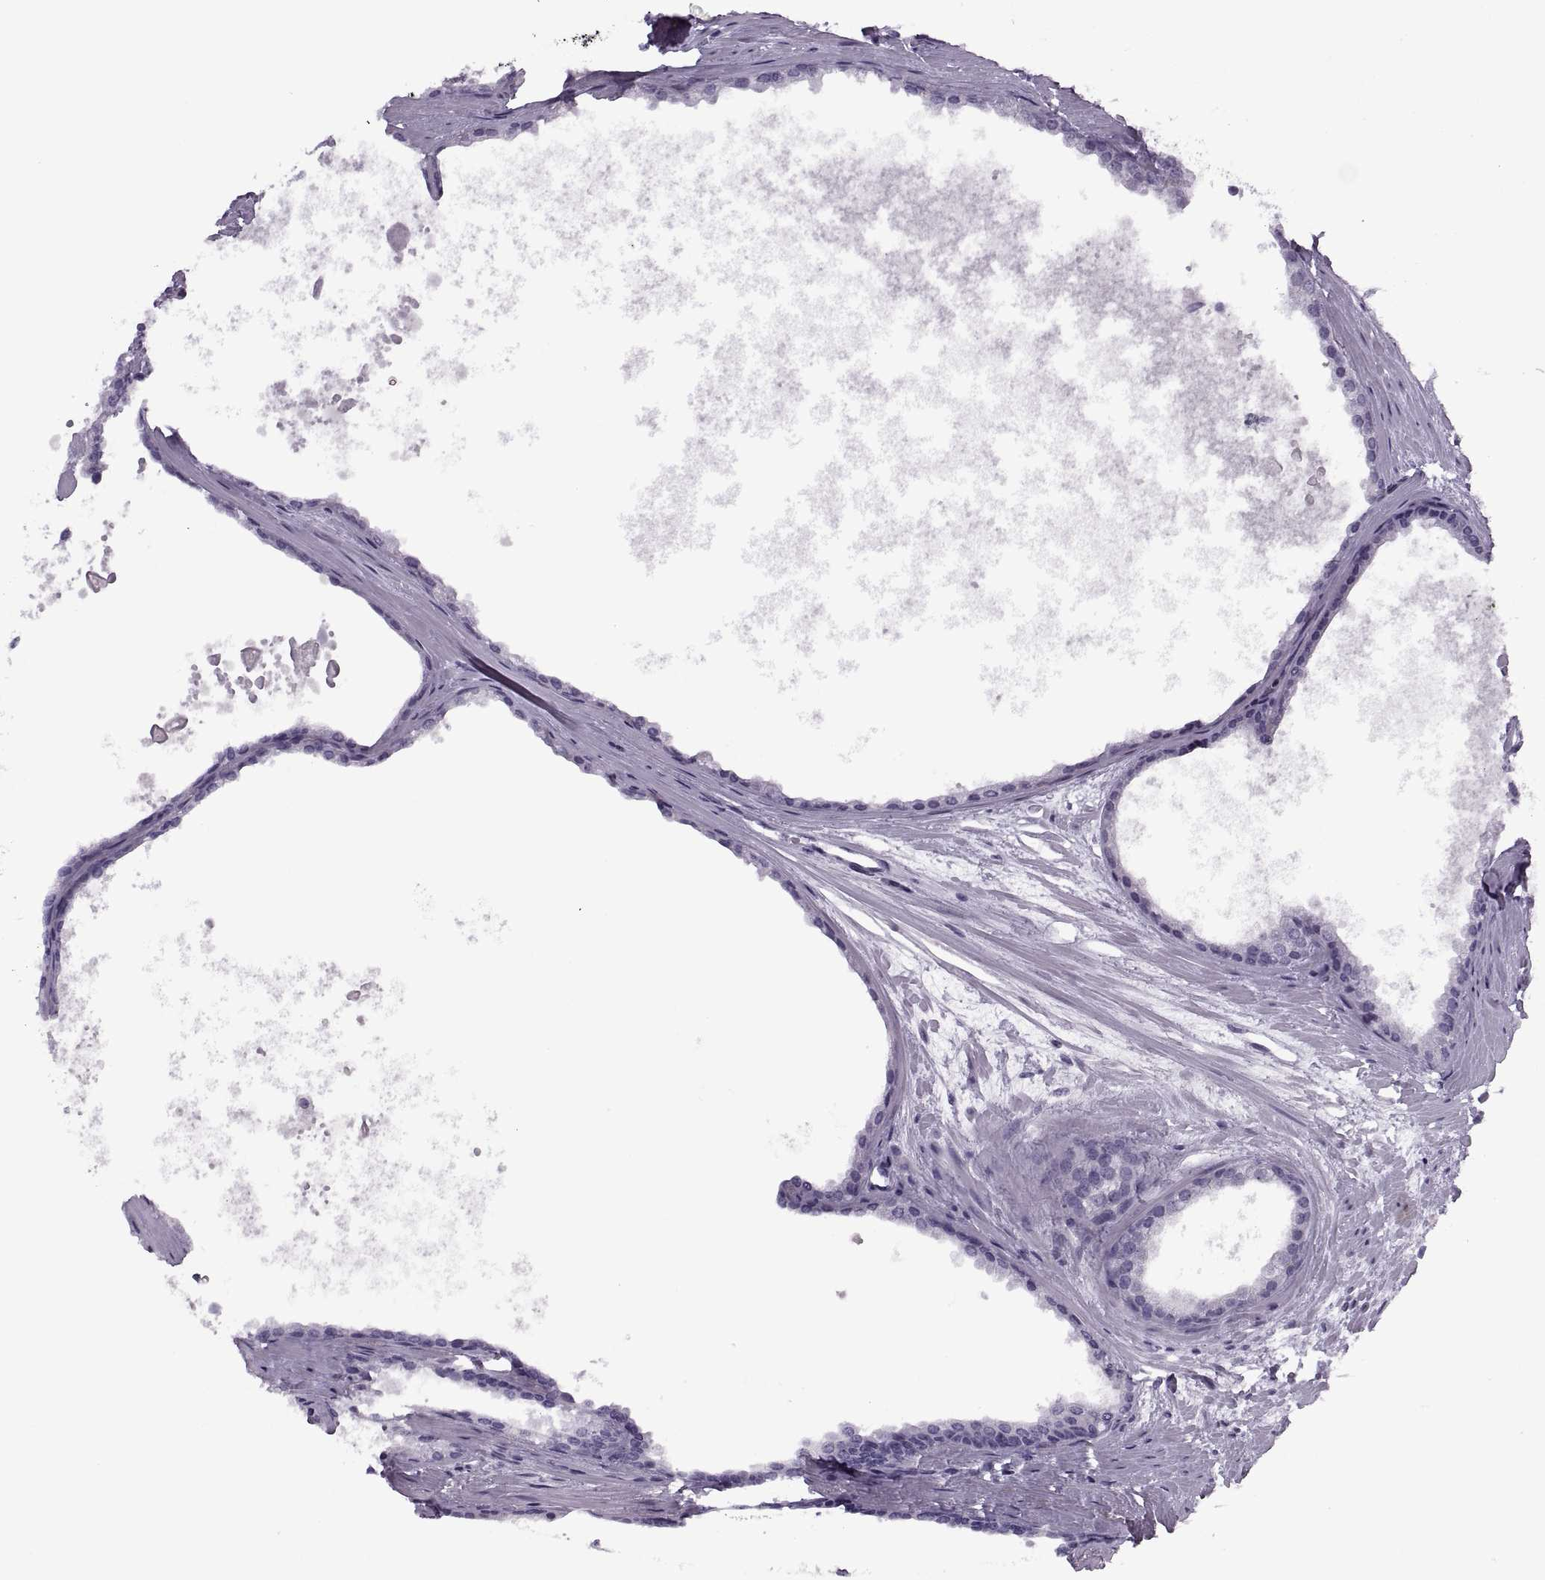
{"staining": {"intensity": "negative", "quantity": "none", "location": "none"}, "tissue": "prostate cancer", "cell_type": "Tumor cells", "image_type": "cancer", "snomed": [{"axis": "morphology", "description": "Adenocarcinoma, Low grade"}, {"axis": "topography", "description": "Prostate"}], "caption": "An immunohistochemistry micrograph of prostate cancer (low-grade adenocarcinoma) is shown. There is no staining in tumor cells of prostate cancer (low-grade adenocarcinoma).", "gene": "FAM24A", "patient": {"sex": "male", "age": 56}}